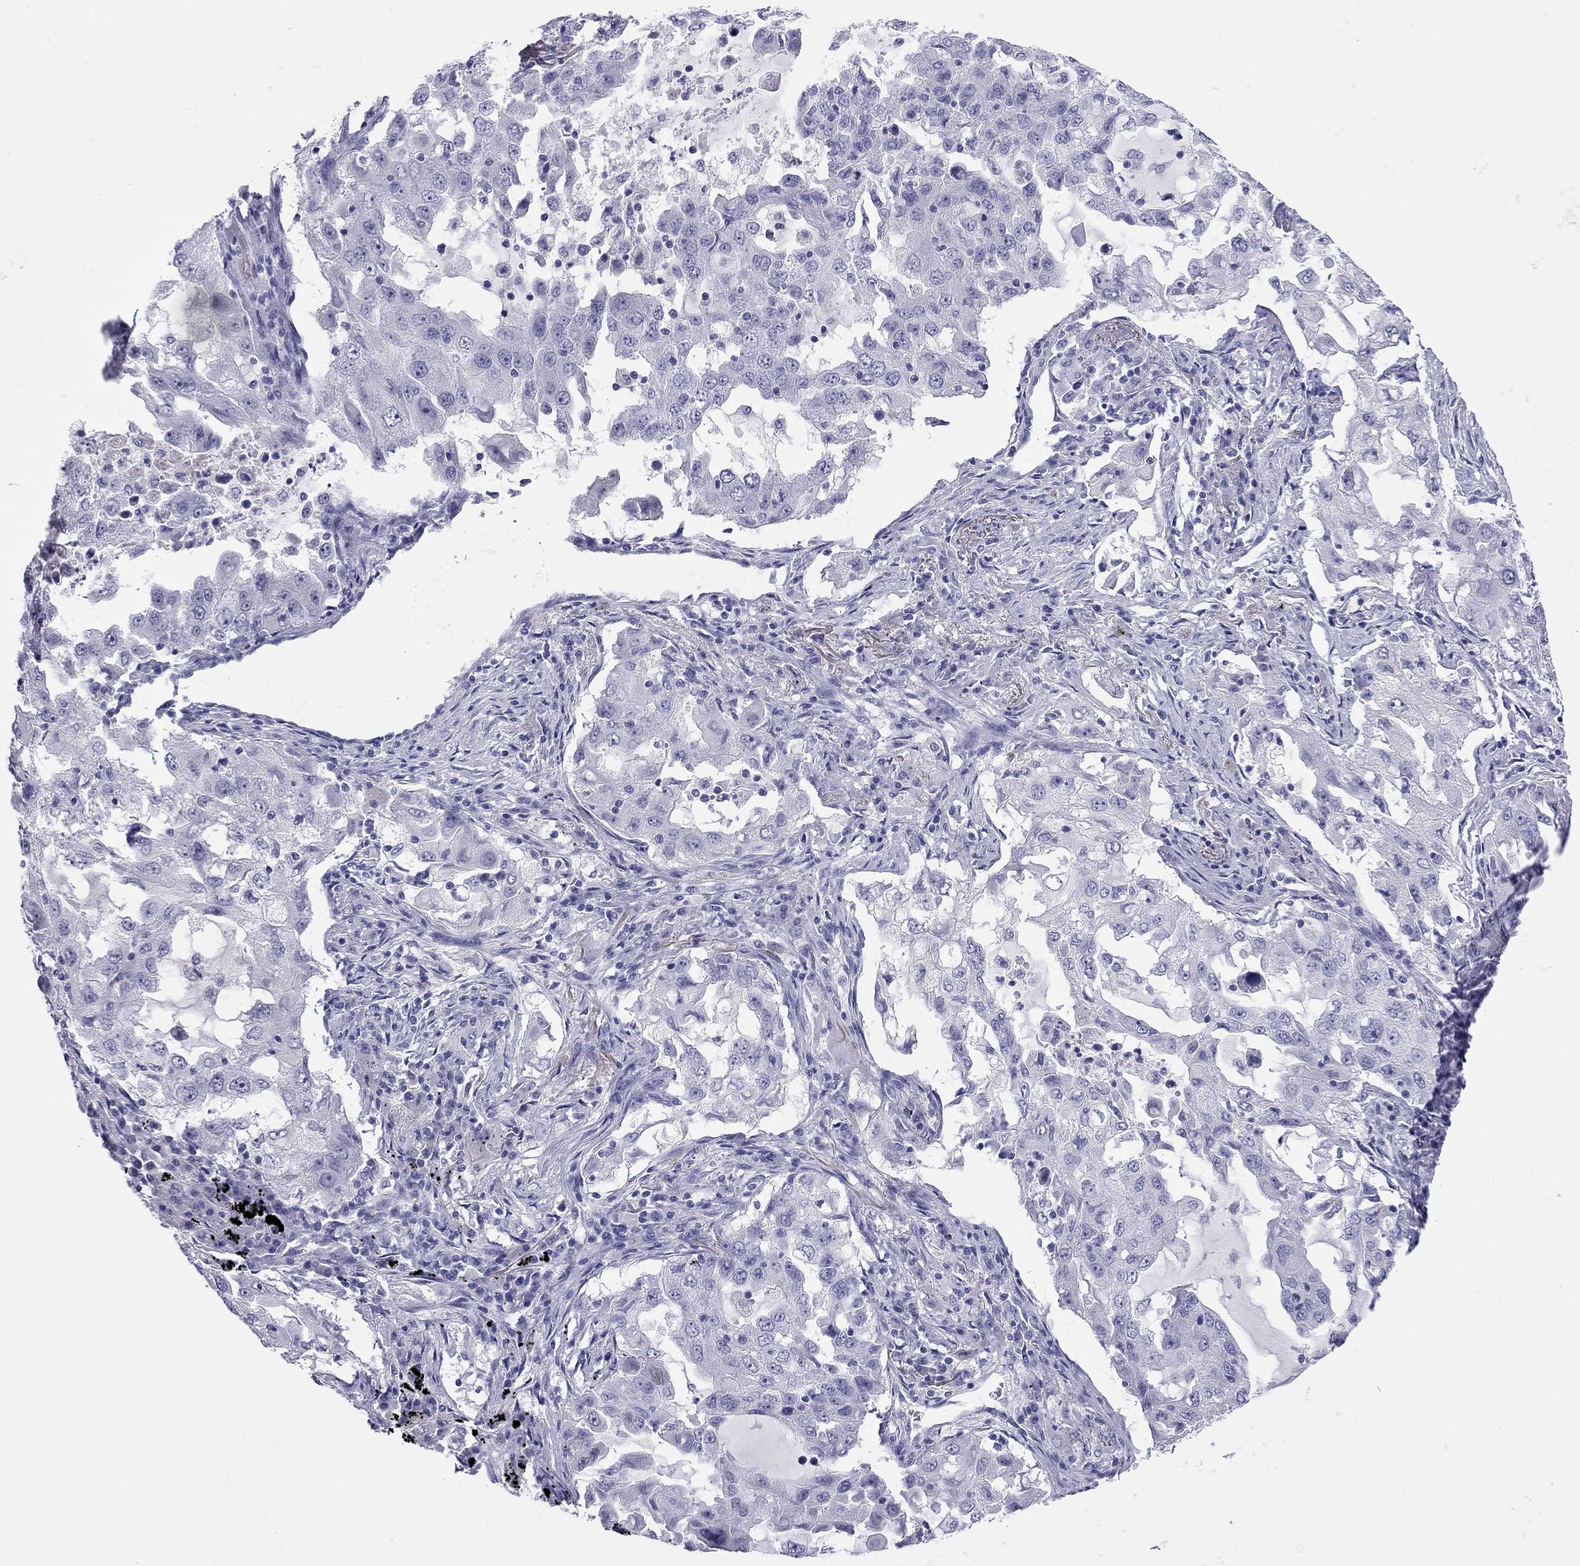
{"staining": {"intensity": "negative", "quantity": "none", "location": "none"}, "tissue": "lung cancer", "cell_type": "Tumor cells", "image_type": "cancer", "snomed": [{"axis": "morphology", "description": "Adenocarcinoma, NOS"}, {"axis": "topography", "description": "Lung"}], "caption": "An immunohistochemistry (IHC) micrograph of adenocarcinoma (lung) is shown. There is no staining in tumor cells of adenocarcinoma (lung).", "gene": "ODF4", "patient": {"sex": "female", "age": 61}}